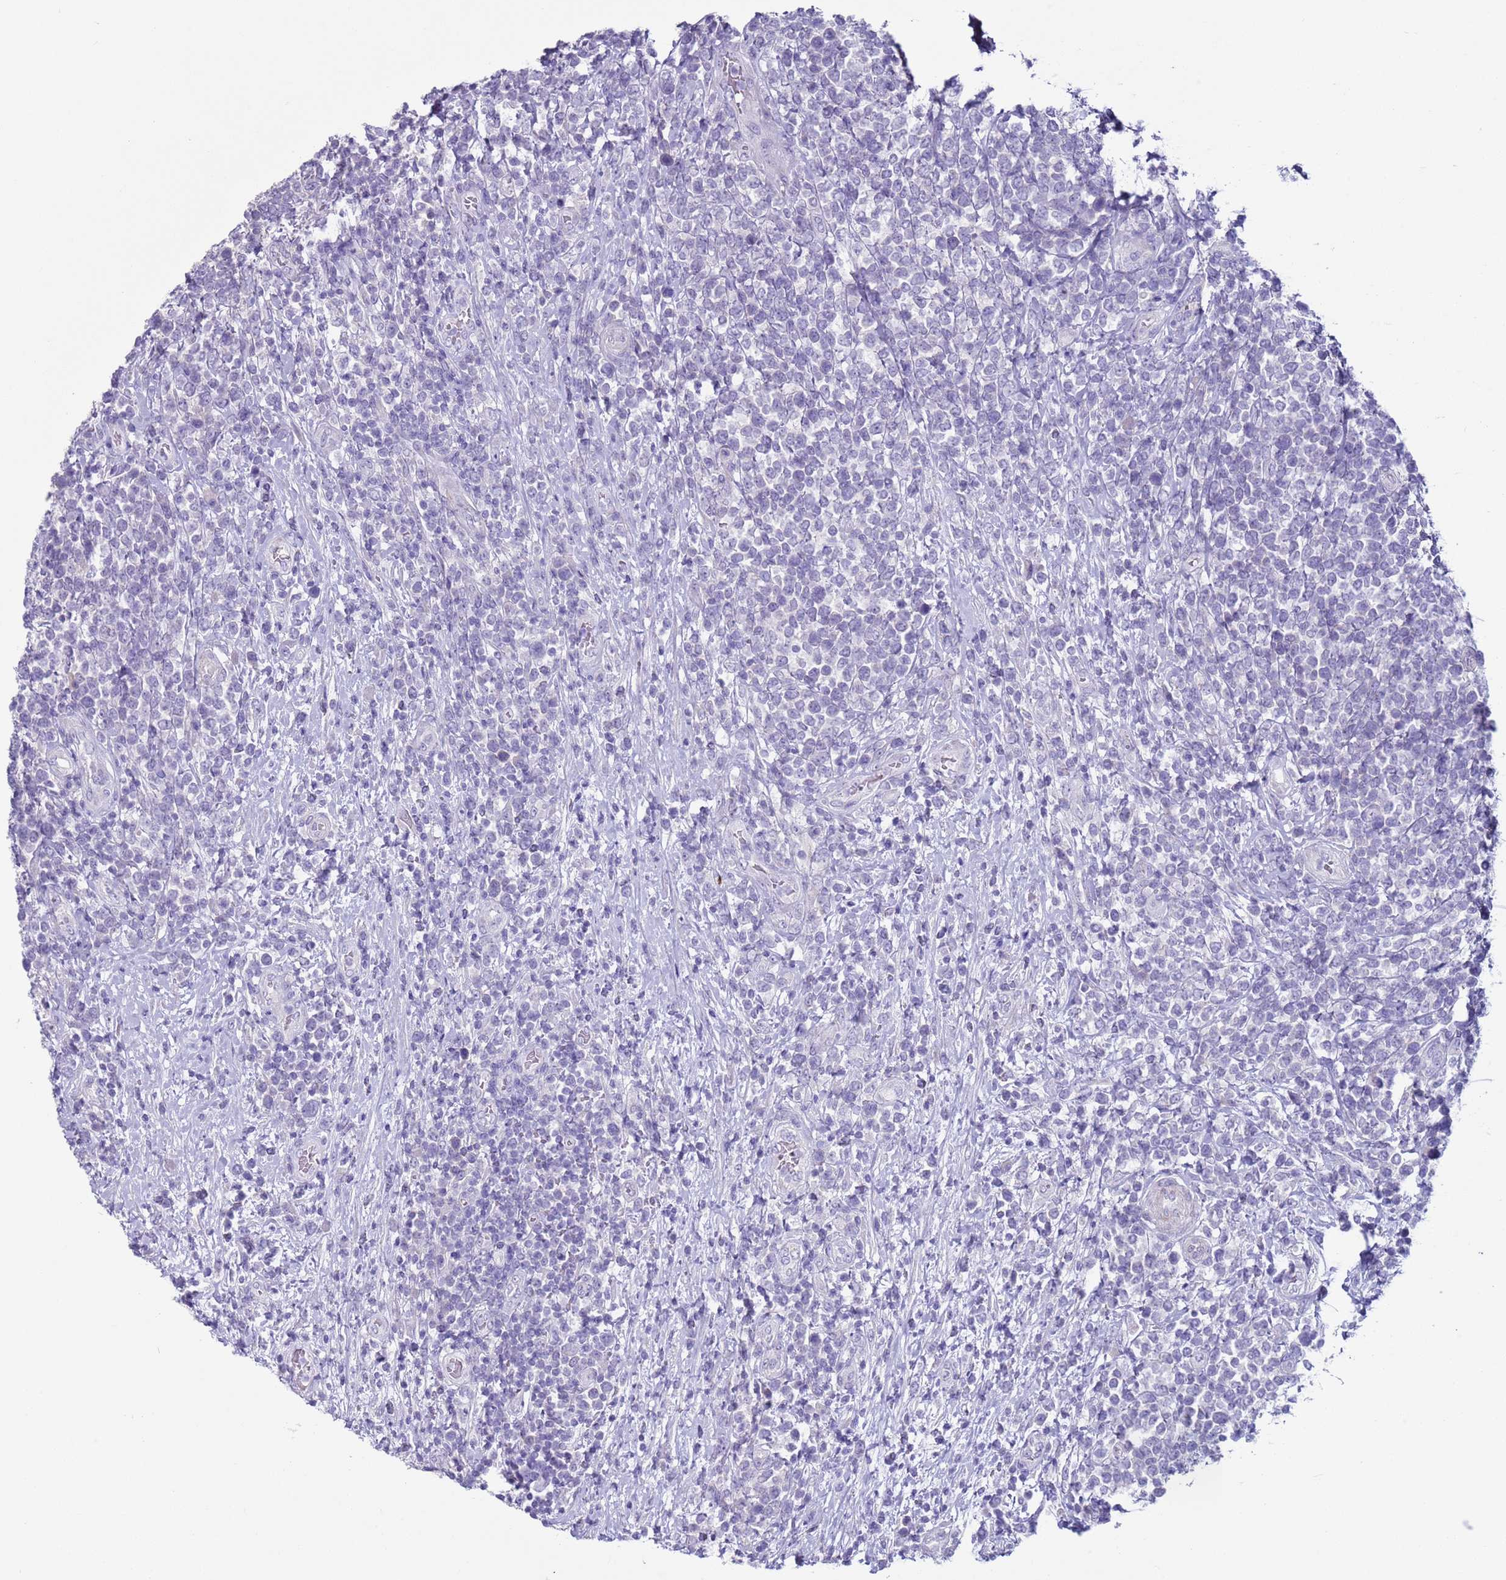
{"staining": {"intensity": "negative", "quantity": "none", "location": "none"}, "tissue": "lymphoma", "cell_type": "Tumor cells", "image_type": "cancer", "snomed": [{"axis": "morphology", "description": "Malignant lymphoma, non-Hodgkin's type, High grade"}, {"axis": "topography", "description": "Soft tissue"}], "caption": "A high-resolution image shows immunohistochemistry staining of malignant lymphoma, non-Hodgkin's type (high-grade), which shows no significant staining in tumor cells.", "gene": "NPAP1", "patient": {"sex": "female", "age": 56}}